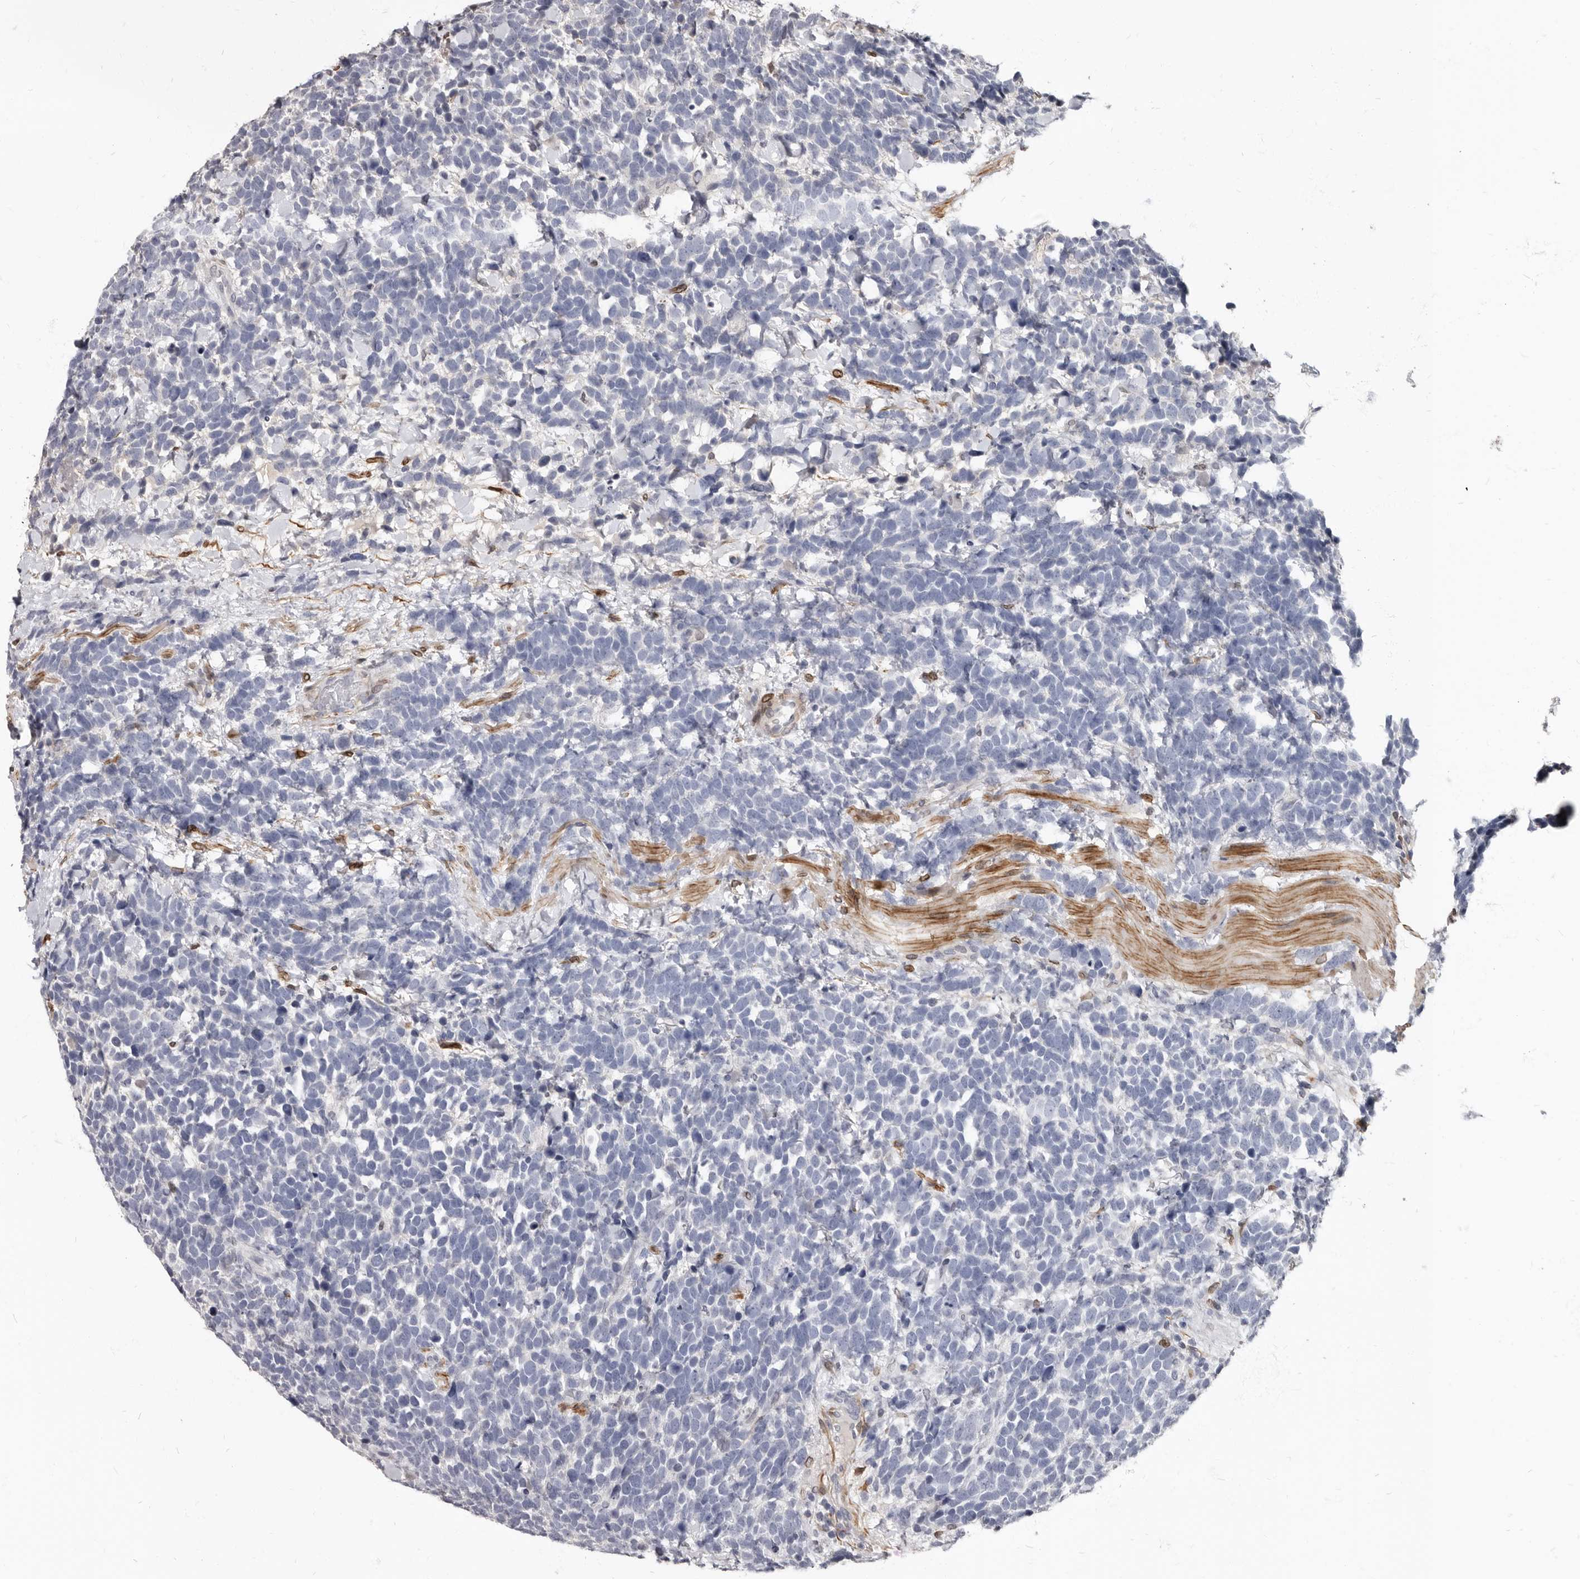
{"staining": {"intensity": "negative", "quantity": "none", "location": "none"}, "tissue": "urothelial cancer", "cell_type": "Tumor cells", "image_type": "cancer", "snomed": [{"axis": "morphology", "description": "Urothelial carcinoma, High grade"}, {"axis": "topography", "description": "Urinary bladder"}], "caption": "Tumor cells are negative for brown protein staining in urothelial cancer.", "gene": "MRGPRF", "patient": {"sex": "female", "age": 82}}